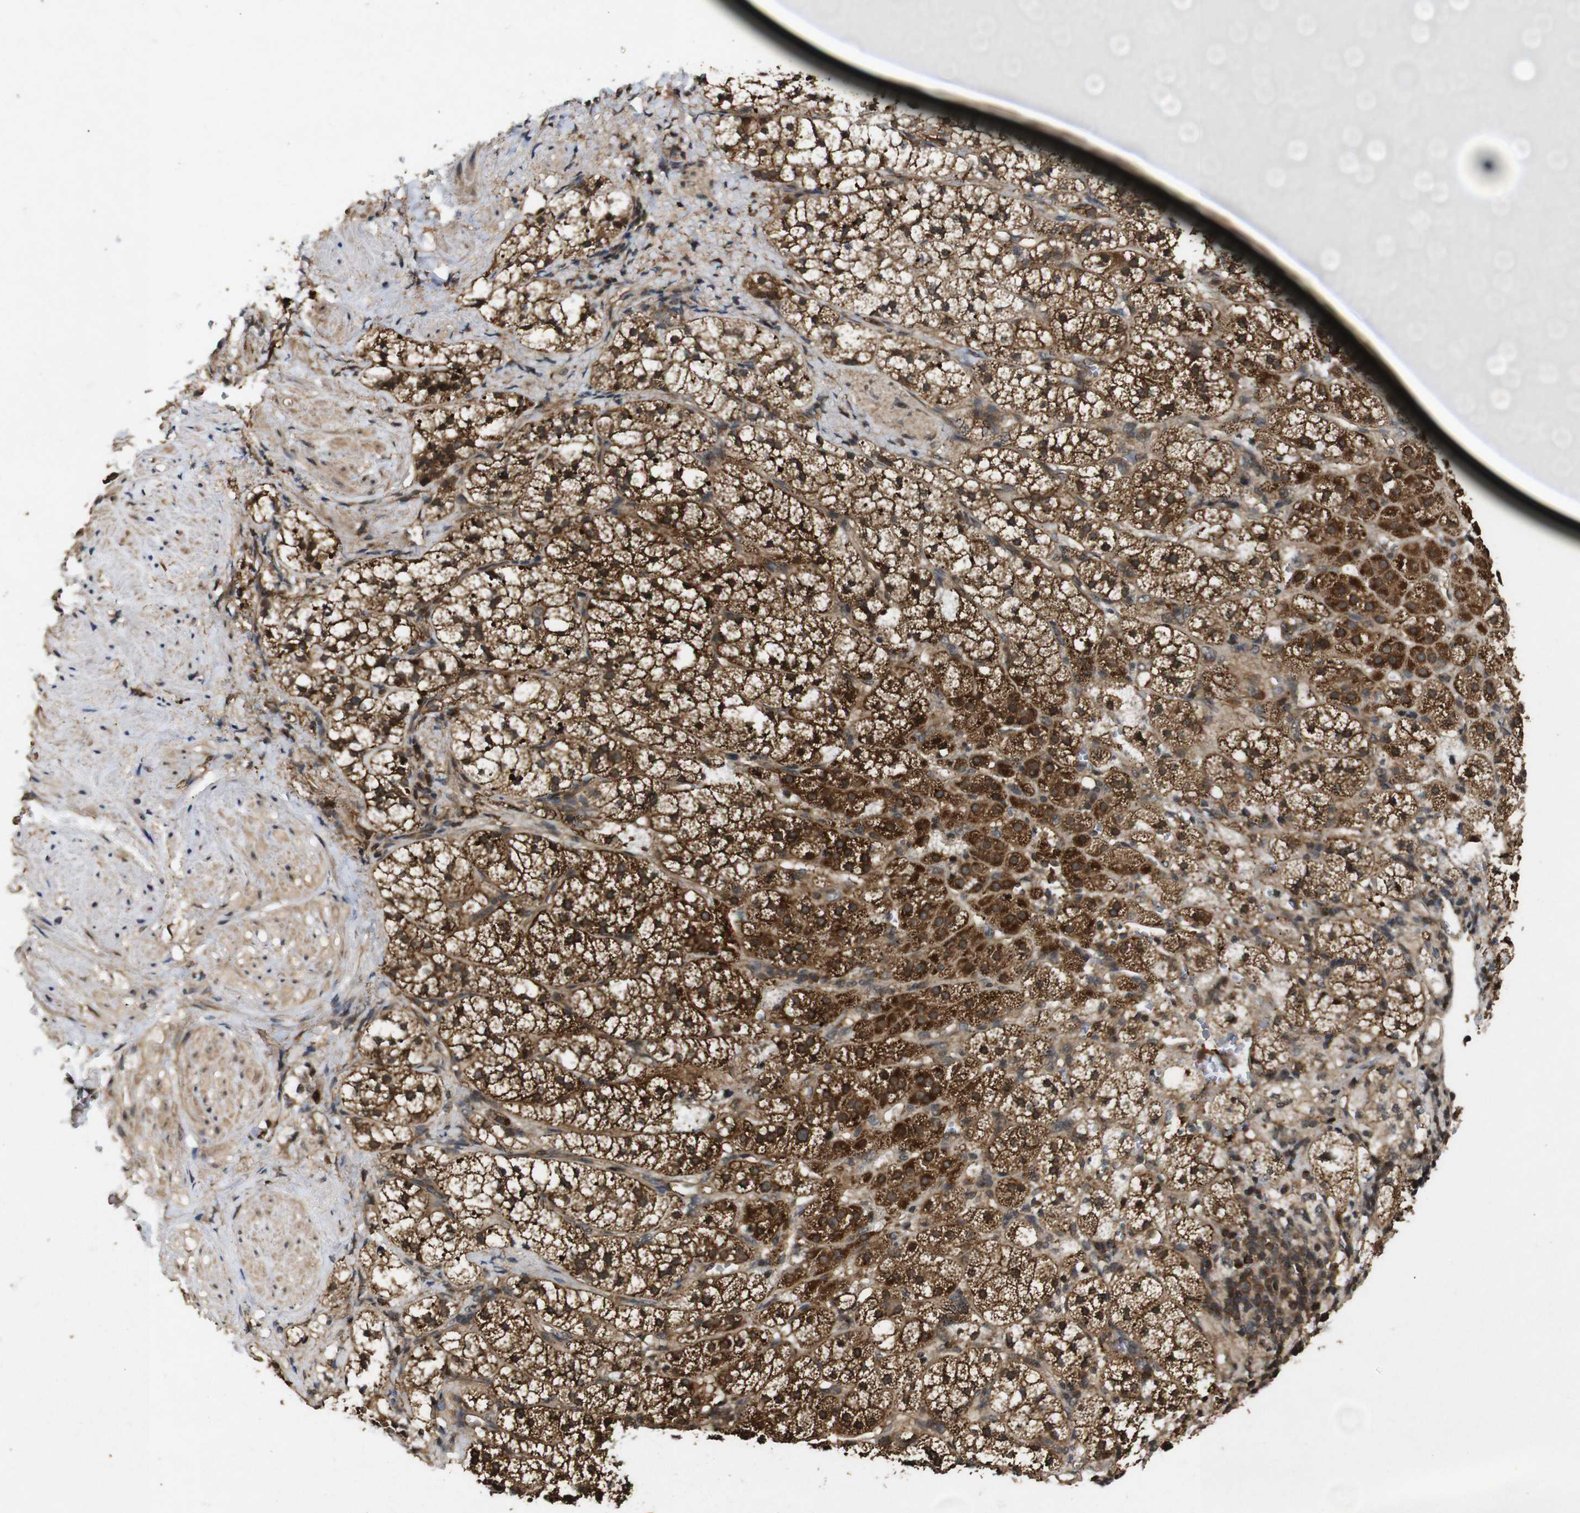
{"staining": {"intensity": "strong", "quantity": ">75%", "location": "cytoplasmic/membranous"}, "tissue": "adrenal gland", "cell_type": "Glandular cells", "image_type": "normal", "snomed": [{"axis": "morphology", "description": "Normal tissue, NOS"}, {"axis": "topography", "description": "Adrenal gland"}], "caption": "This is a micrograph of immunohistochemistry staining of unremarkable adrenal gland, which shows strong expression in the cytoplasmic/membranous of glandular cells.", "gene": "RIPK1", "patient": {"sex": "male", "age": 56}}